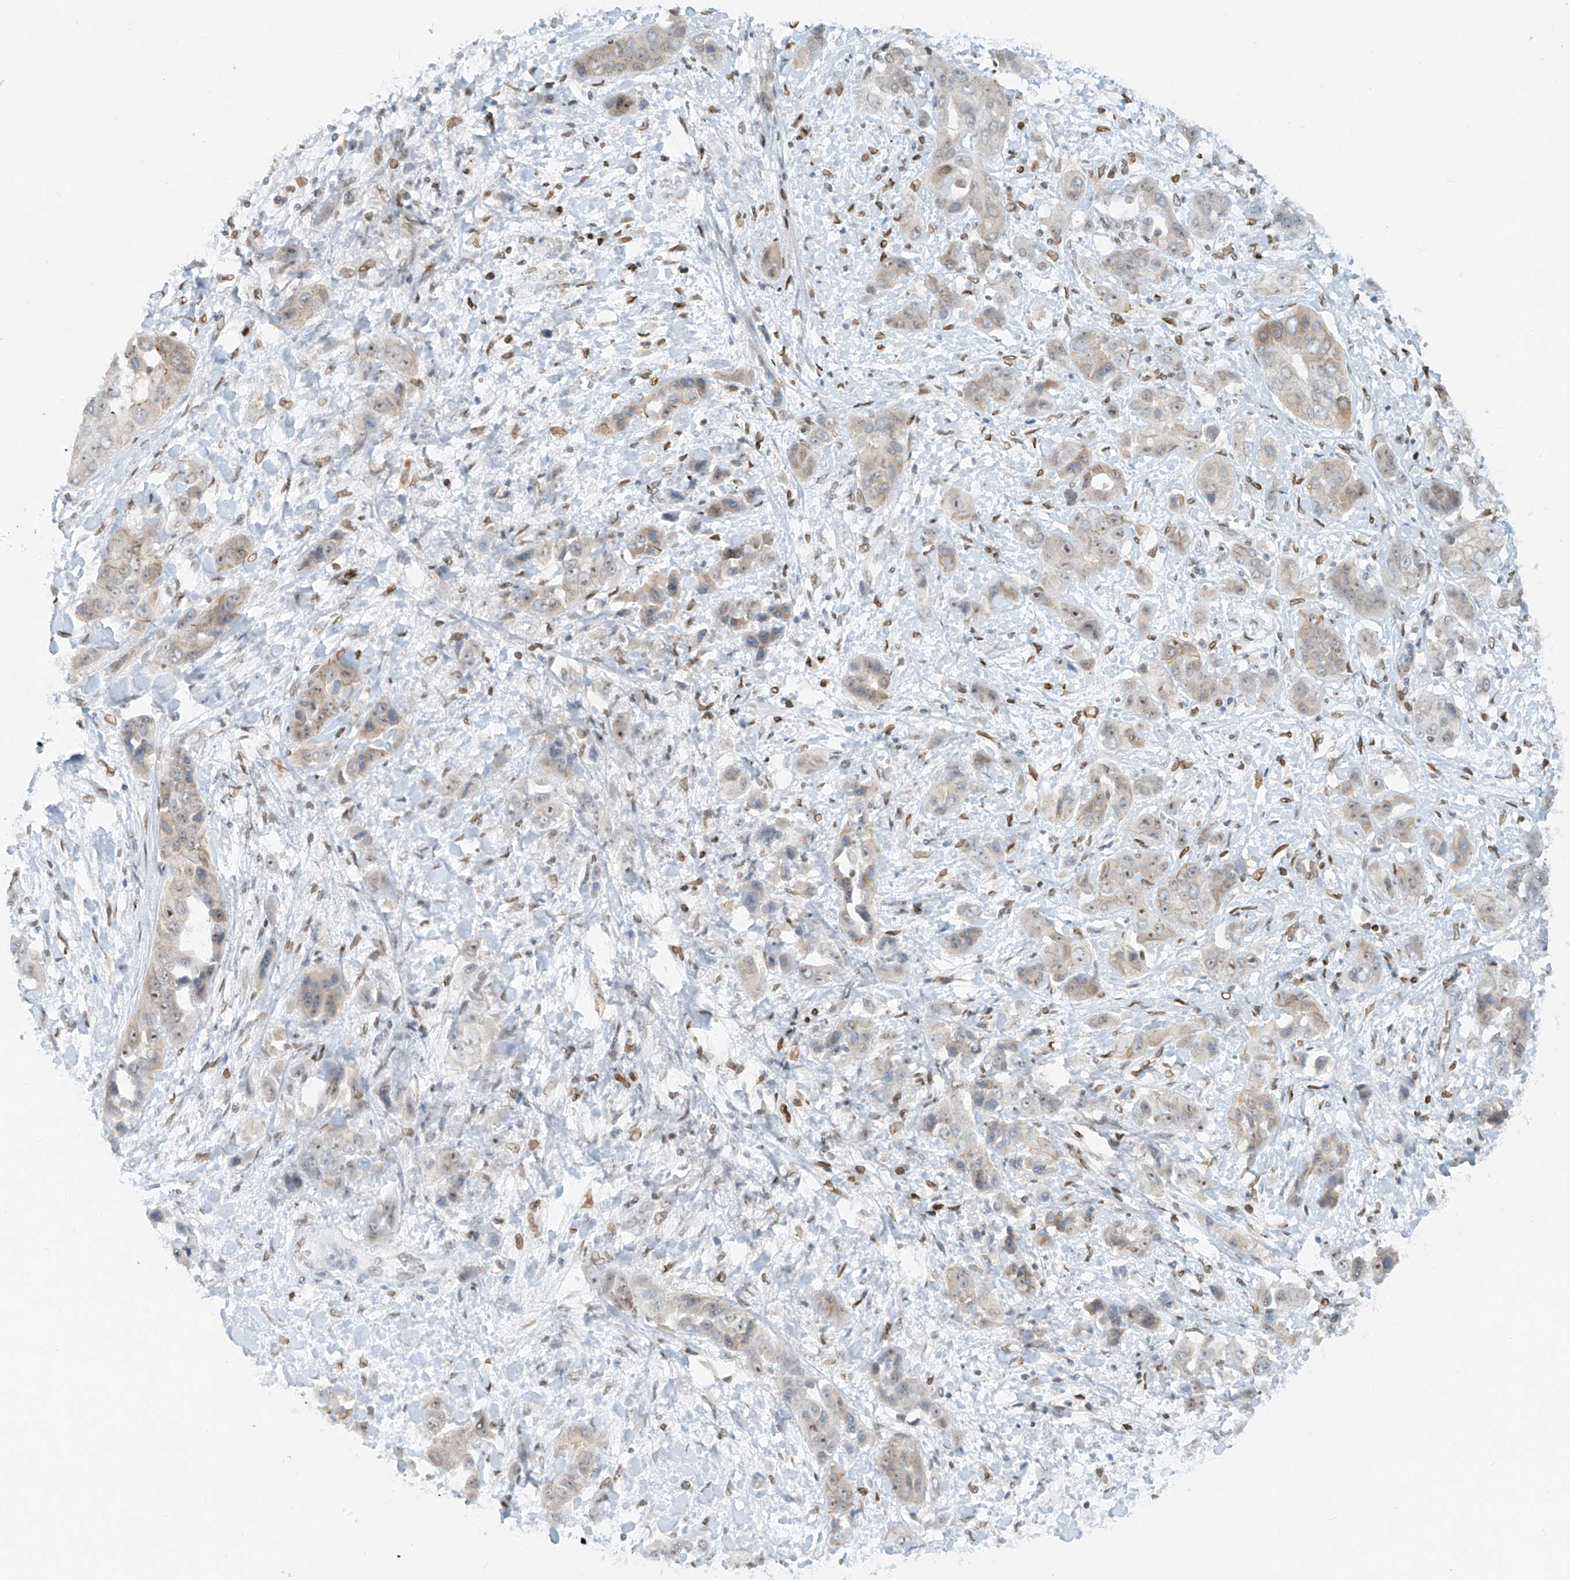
{"staining": {"intensity": "weak", "quantity": "25%-75%", "location": "cytoplasmic/membranous,nuclear"}, "tissue": "liver cancer", "cell_type": "Tumor cells", "image_type": "cancer", "snomed": [{"axis": "morphology", "description": "Cholangiocarcinoma"}, {"axis": "topography", "description": "Liver"}], "caption": "This micrograph demonstrates IHC staining of liver cholangiocarcinoma, with low weak cytoplasmic/membranous and nuclear expression in approximately 25%-75% of tumor cells.", "gene": "SAMD15", "patient": {"sex": "female", "age": 52}}